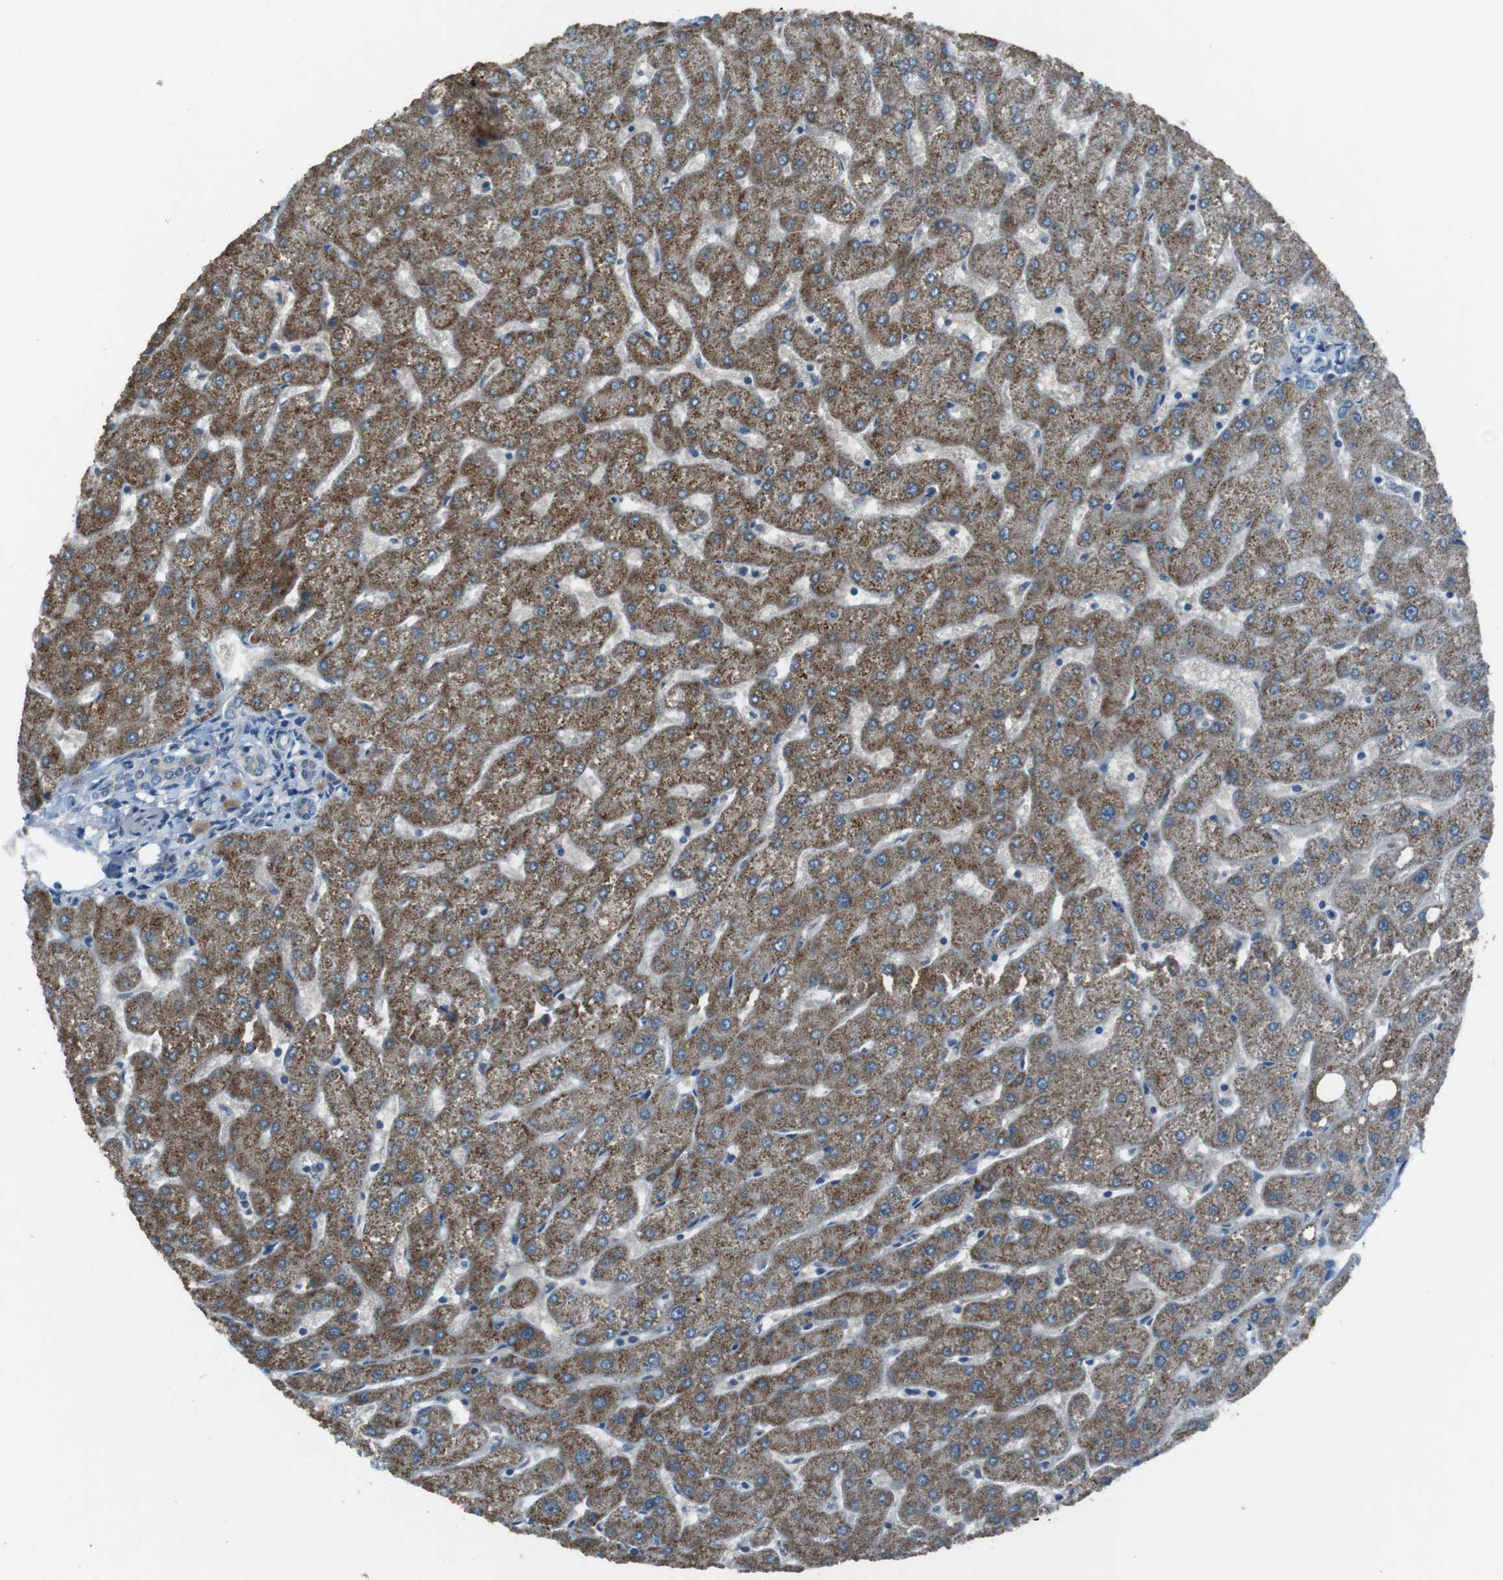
{"staining": {"intensity": "negative", "quantity": "none", "location": "none"}, "tissue": "liver", "cell_type": "Cholangiocytes", "image_type": "normal", "snomed": [{"axis": "morphology", "description": "Normal tissue, NOS"}, {"axis": "topography", "description": "Liver"}], "caption": "Photomicrograph shows no protein staining in cholangiocytes of normal liver. (DAB (3,3'-diaminobenzidine) IHC visualized using brightfield microscopy, high magnification).", "gene": "MFAP3", "patient": {"sex": "male", "age": 67}}